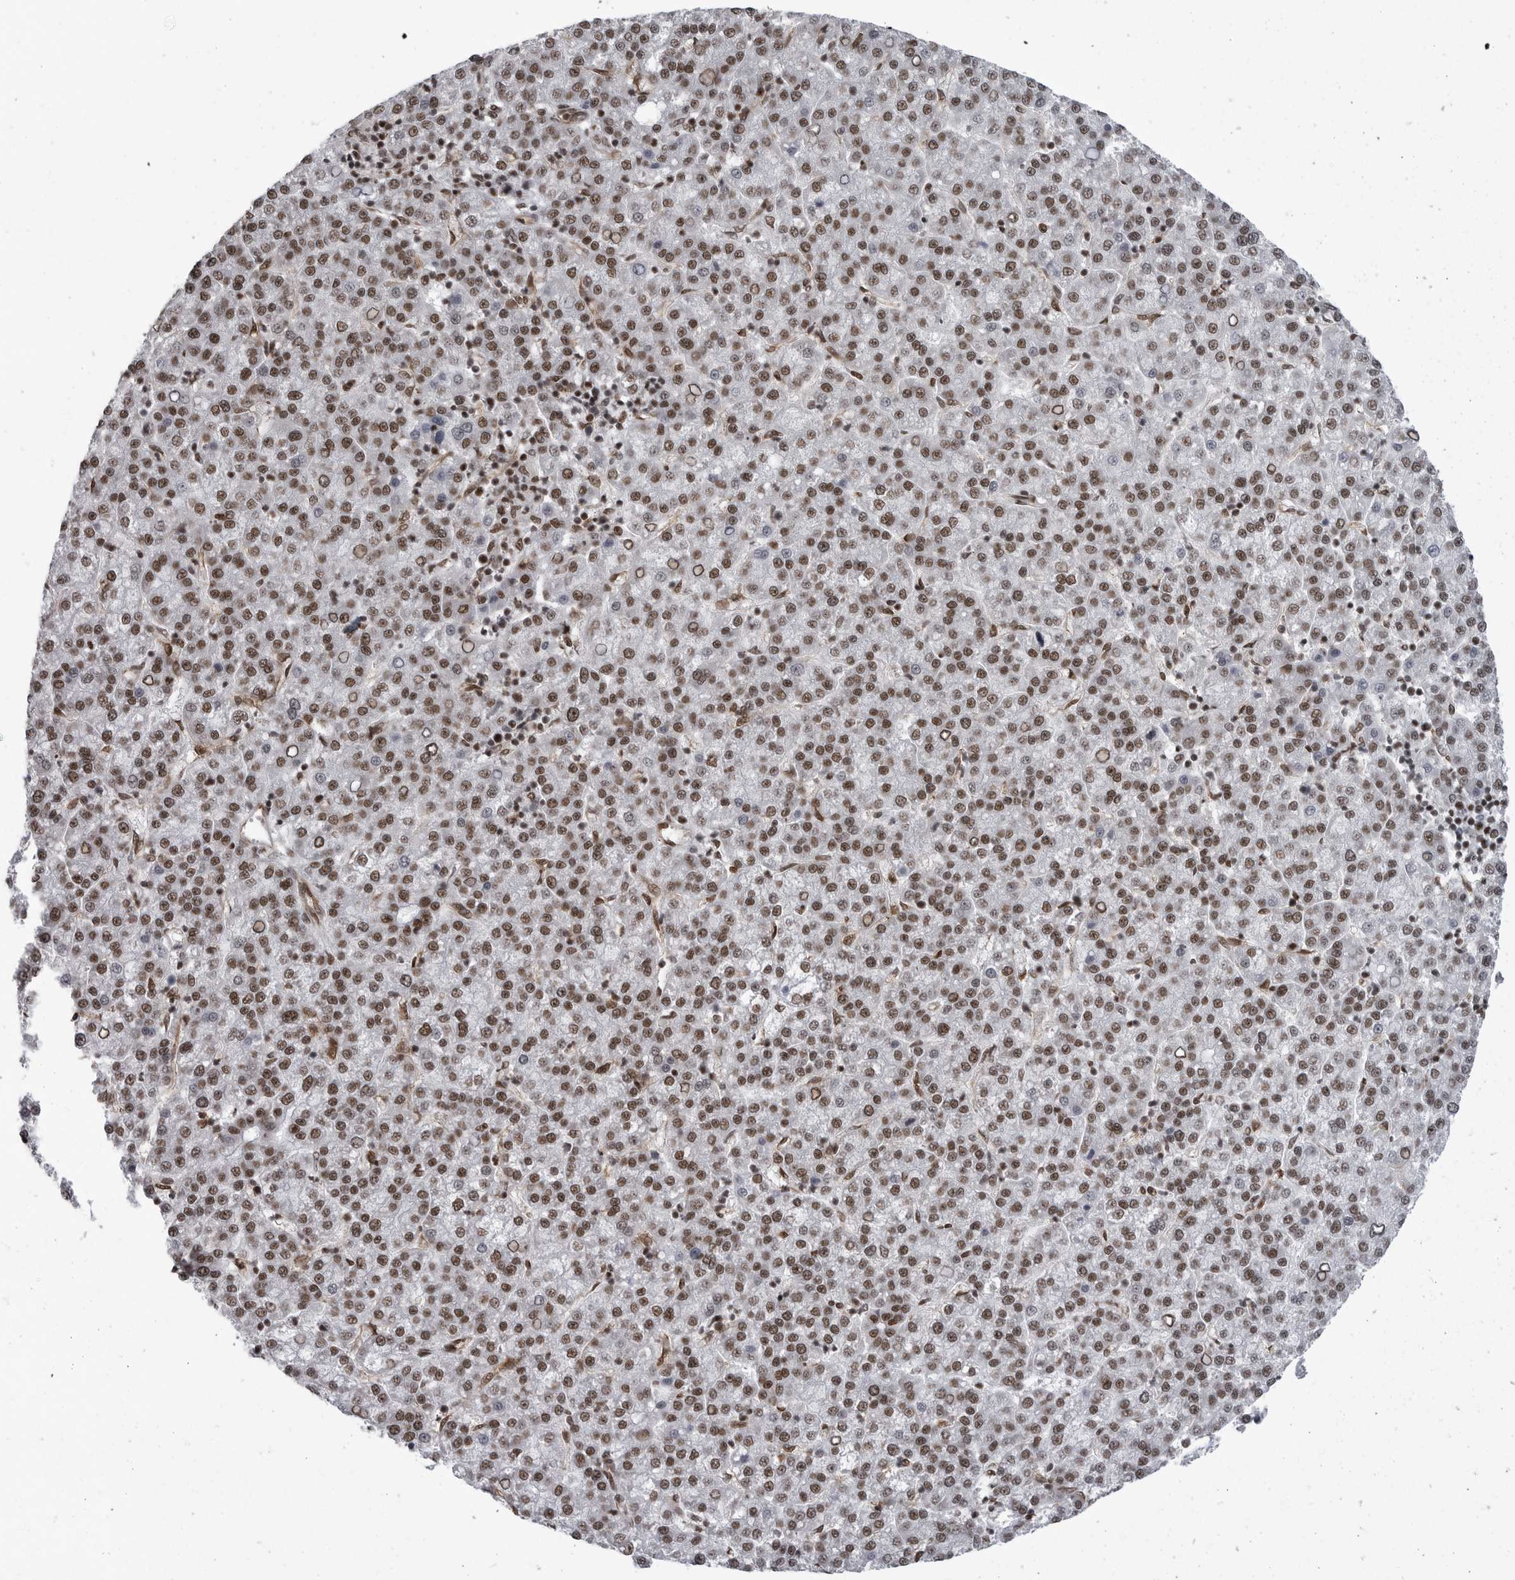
{"staining": {"intensity": "moderate", "quantity": ">75%", "location": "nuclear"}, "tissue": "liver cancer", "cell_type": "Tumor cells", "image_type": "cancer", "snomed": [{"axis": "morphology", "description": "Carcinoma, Hepatocellular, NOS"}, {"axis": "topography", "description": "Liver"}], "caption": "This histopathology image exhibits IHC staining of human liver cancer (hepatocellular carcinoma), with medium moderate nuclear expression in about >75% of tumor cells.", "gene": "RNF26", "patient": {"sex": "female", "age": 58}}